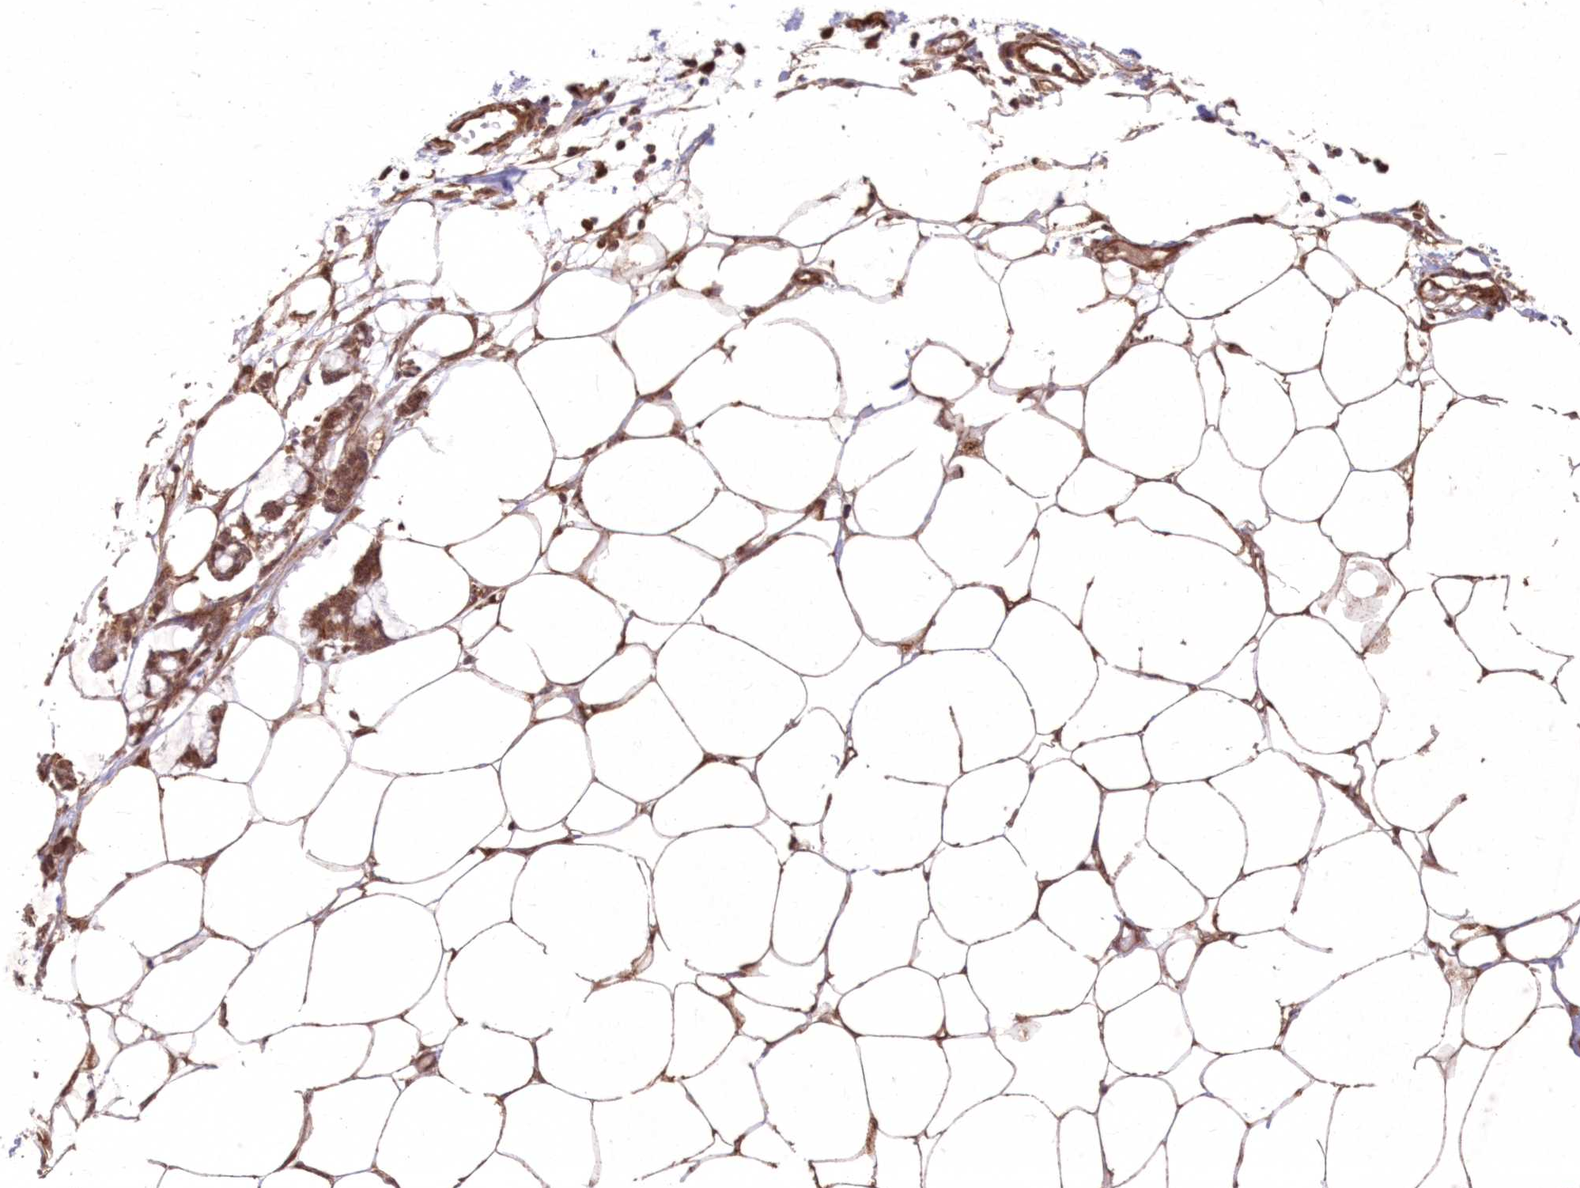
{"staining": {"intensity": "moderate", "quantity": ">75%", "location": "cytoplasmic/membranous"}, "tissue": "adipose tissue", "cell_type": "Adipocytes", "image_type": "normal", "snomed": [{"axis": "morphology", "description": "Normal tissue, NOS"}, {"axis": "morphology", "description": "Adenocarcinoma, NOS"}, {"axis": "topography", "description": "Colon"}, {"axis": "topography", "description": "Peripheral nerve tissue"}], "caption": "A micrograph of human adipose tissue stained for a protein displays moderate cytoplasmic/membranous brown staining in adipocytes. The staining was performed using DAB (3,3'-diaminobenzidine), with brown indicating positive protein expression. Nuclei are stained blue with hematoxylin.", "gene": "TMEM139", "patient": {"sex": "male", "age": 14}}